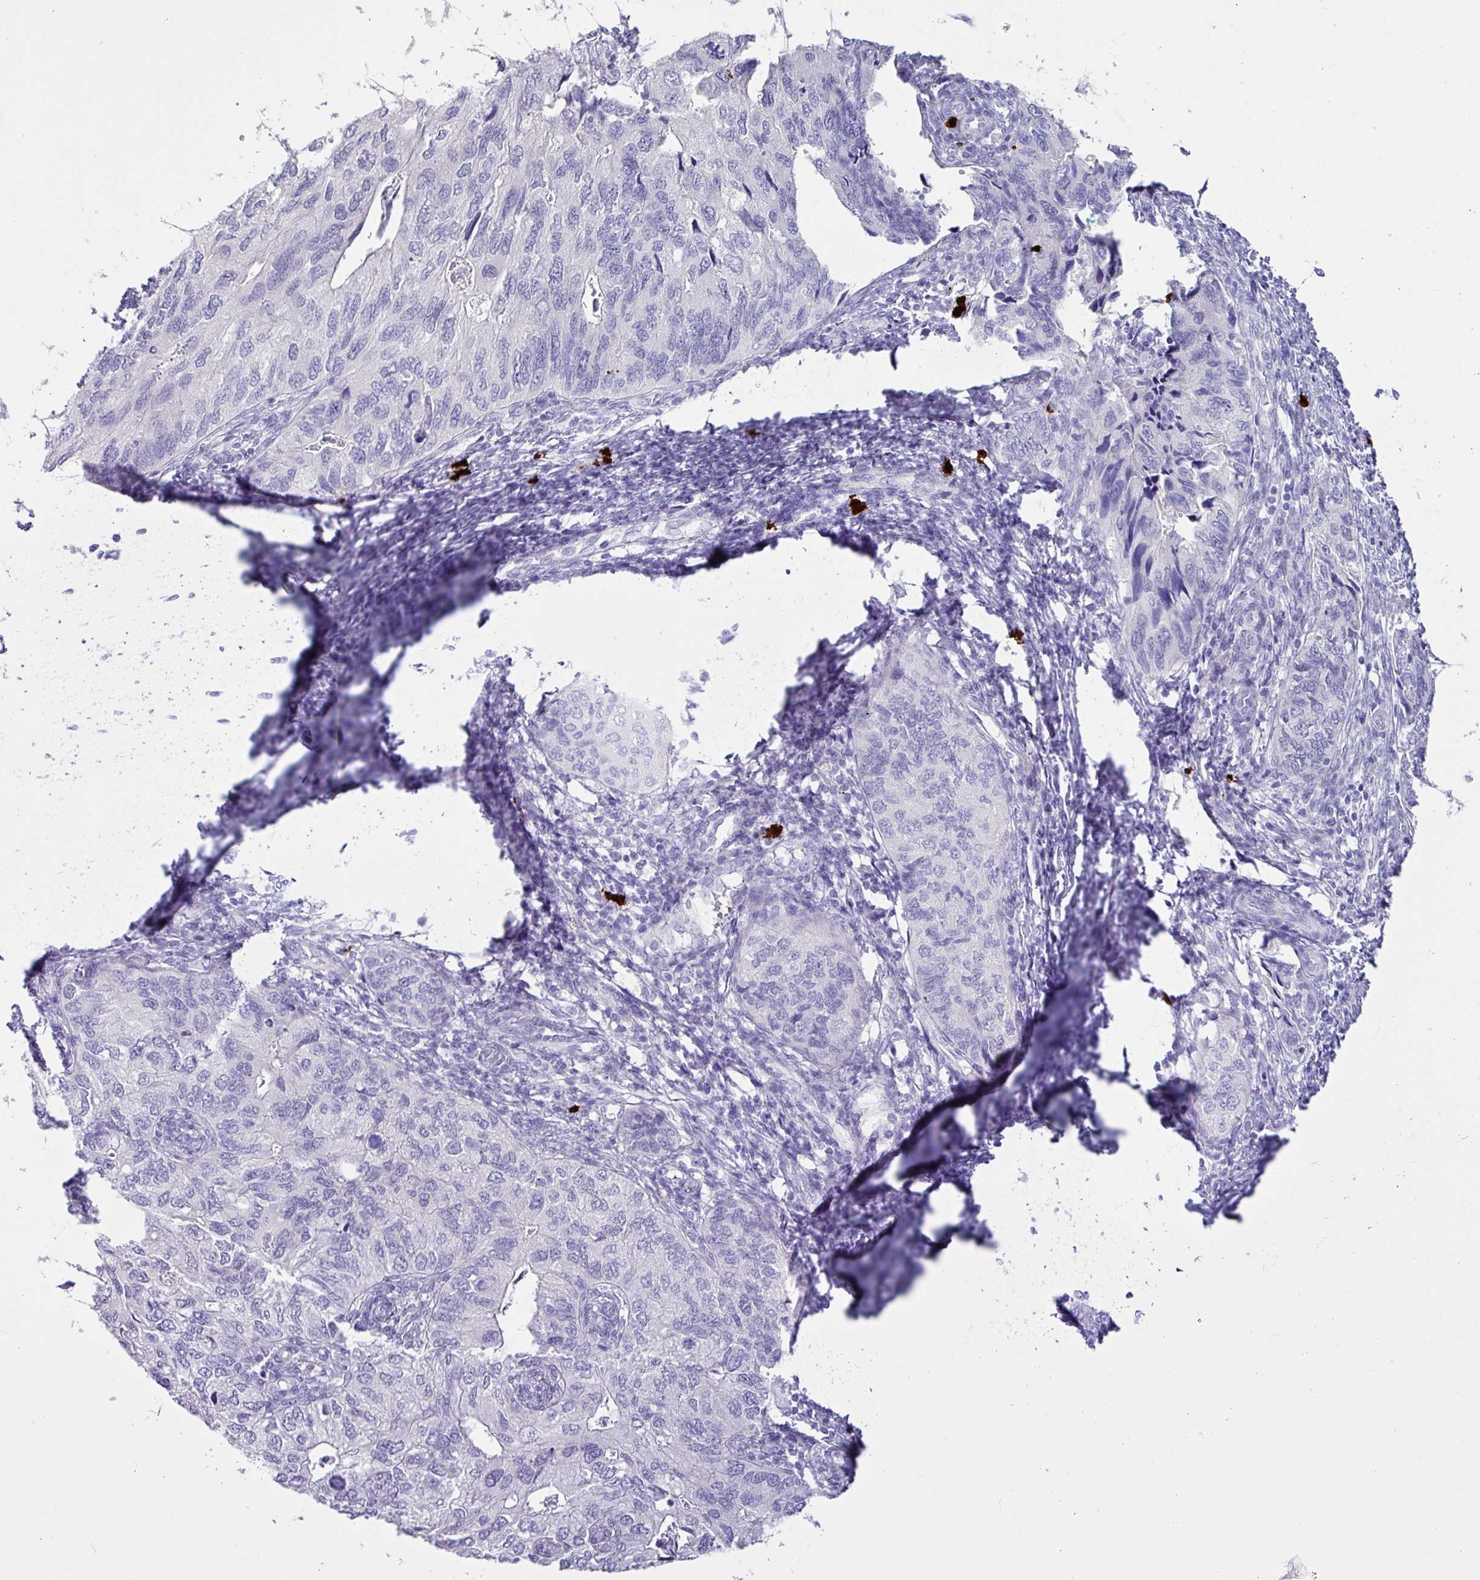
{"staining": {"intensity": "negative", "quantity": "none", "location": "none"}, "tissue": "endometrial cancer", "cell_type": "Tumor cells", "image_type": "cancer", "snomed": [{"axis": "morphology", "description": "Carcinoma, NOS"}, {"axis": "topography", "description": "Uterus"}], "caption": "This is a image of IHC staining of endometrial carcinoma, which shows no positivity in tumor cells. (Immunohistochemistry, brightfield microscopy, high magnification).", "gene": "MRM2", "patient": {"sex": "female", "age": 76}}